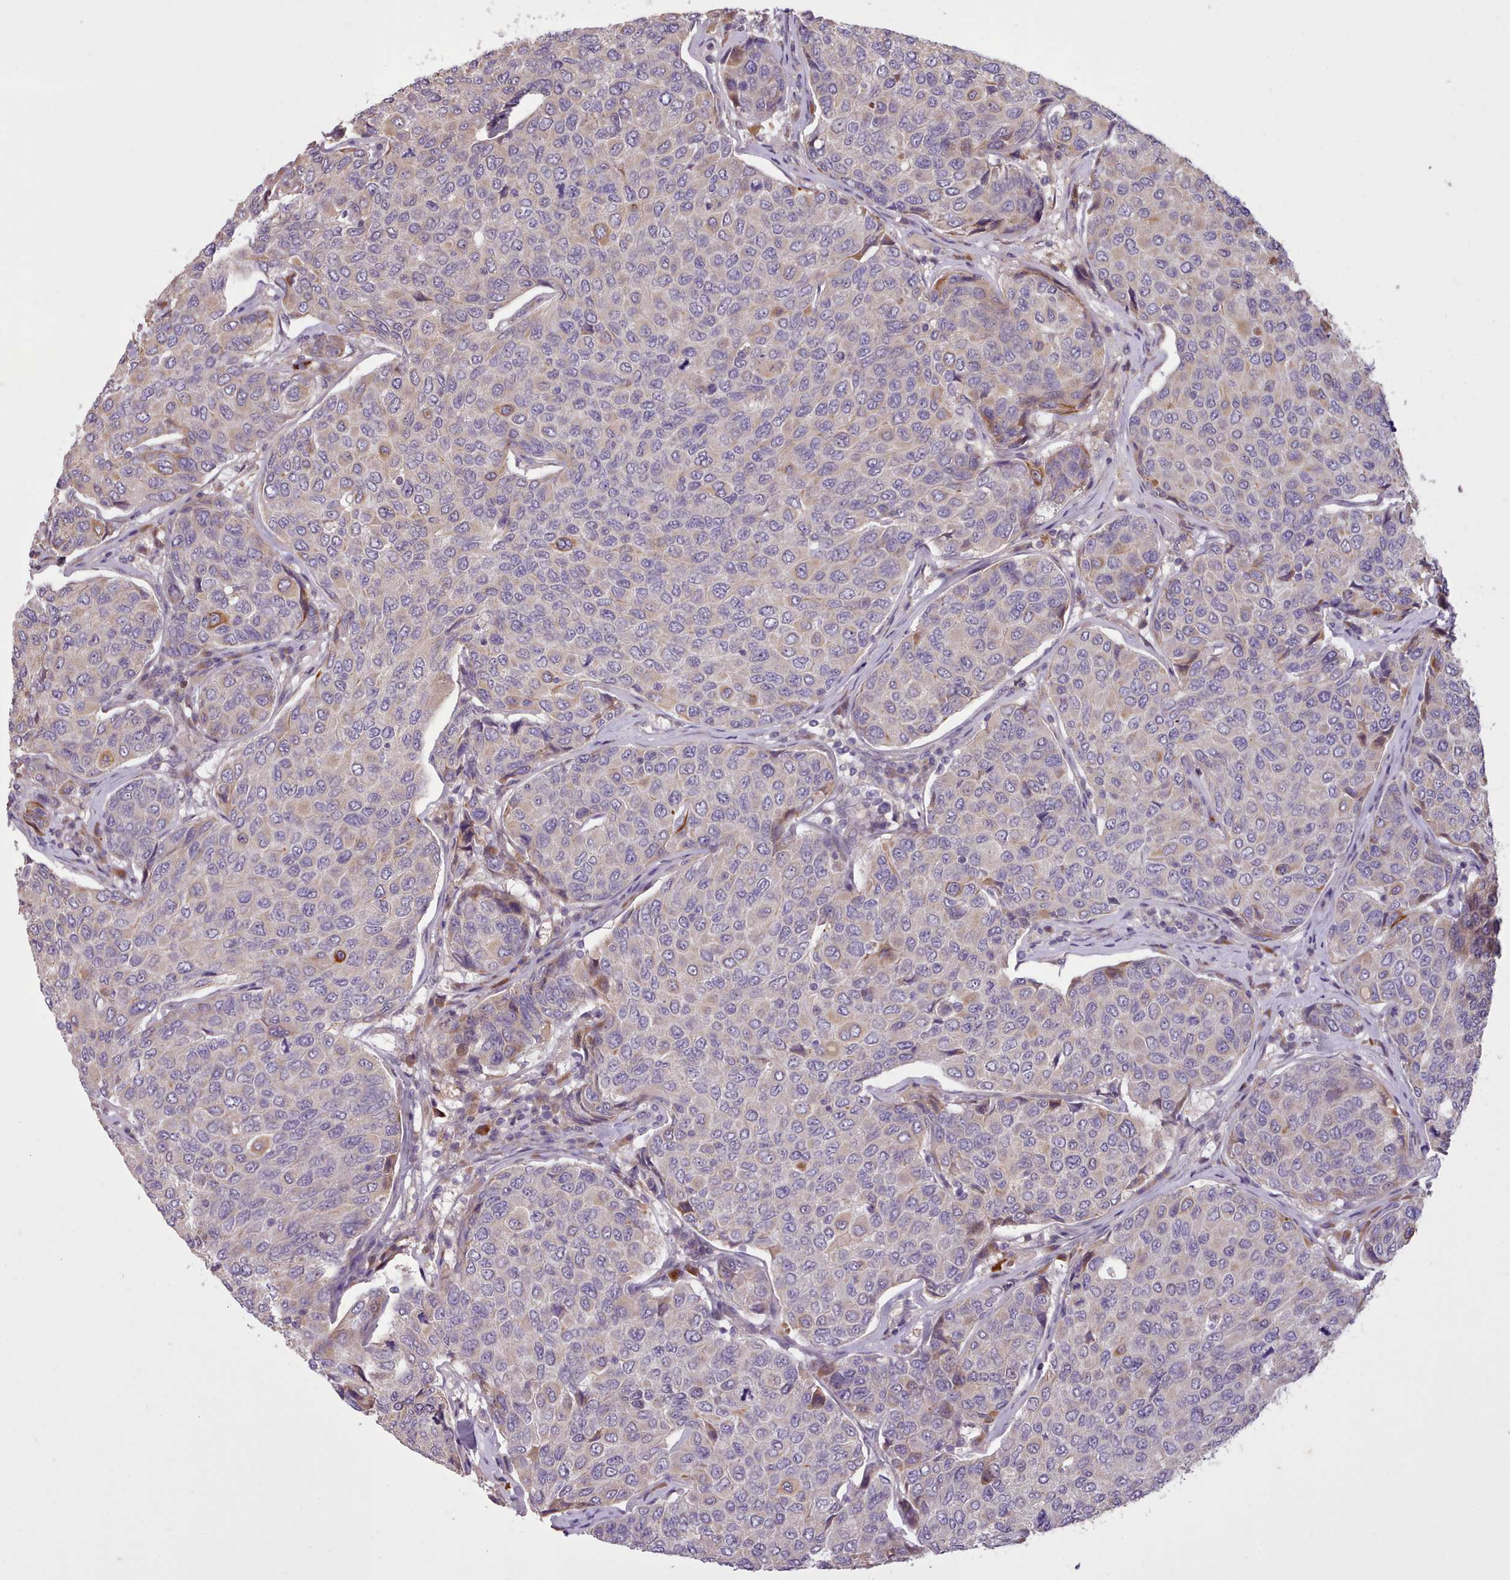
{"staining": {"intensity": "weak", "quantity": "<25%", "location": "cytoplasmic/membranous"}, "tissue": "breast cancer", "cell_type": "Tumor cells", "image_type": "cancer", "snomed": [{"axis": "morphology", "description": "Duct carcinoma"}, {"axis": "topography", "description": "Breast"}], "caption": "Infiltrating ductal carcinoma (breast) was stained to show a protein in brown. There is no significant staining in tumor cells.", "gene": "NMRK1", "patient": {"sex": "female", "age": 55}}